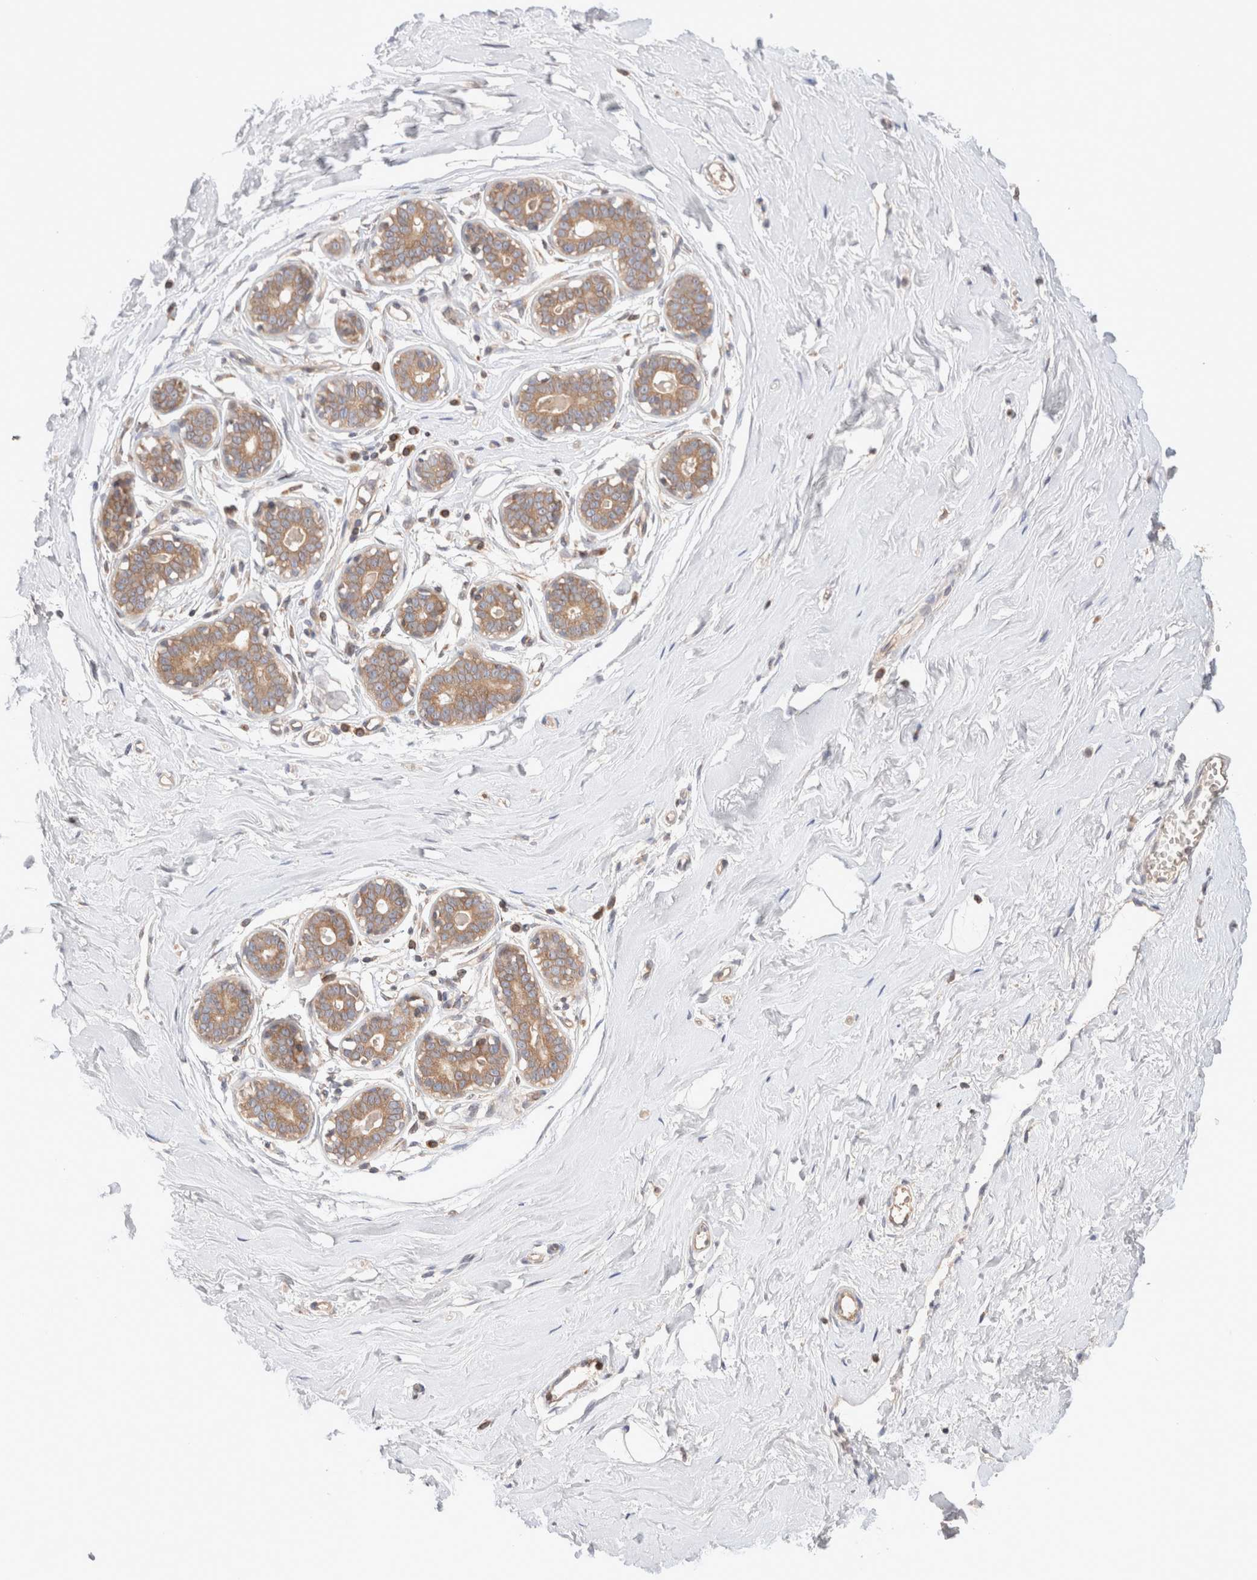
{"staining": {"intensity": "negative", "quantity": "none", "location": "none"}, "tissue": "breast", "cell_type": "Adipocytes", "image_type": "normal", "snomed": [{"axis": "morphology", "description": "Normal tissue, NOS"}, {"axis": "topography", "description": "Breast"}], "caption": "A histopathology image of breast stained for a protein demonstrates no brown staining in adipocytes. (DAB (3,3'-diaminobenzidine) immunohistochemistry (IHC) visualized using brightfield microscopy, high magnification).", "gene": "SIKE1", "patient": {"sex": "female", "age": 23}}